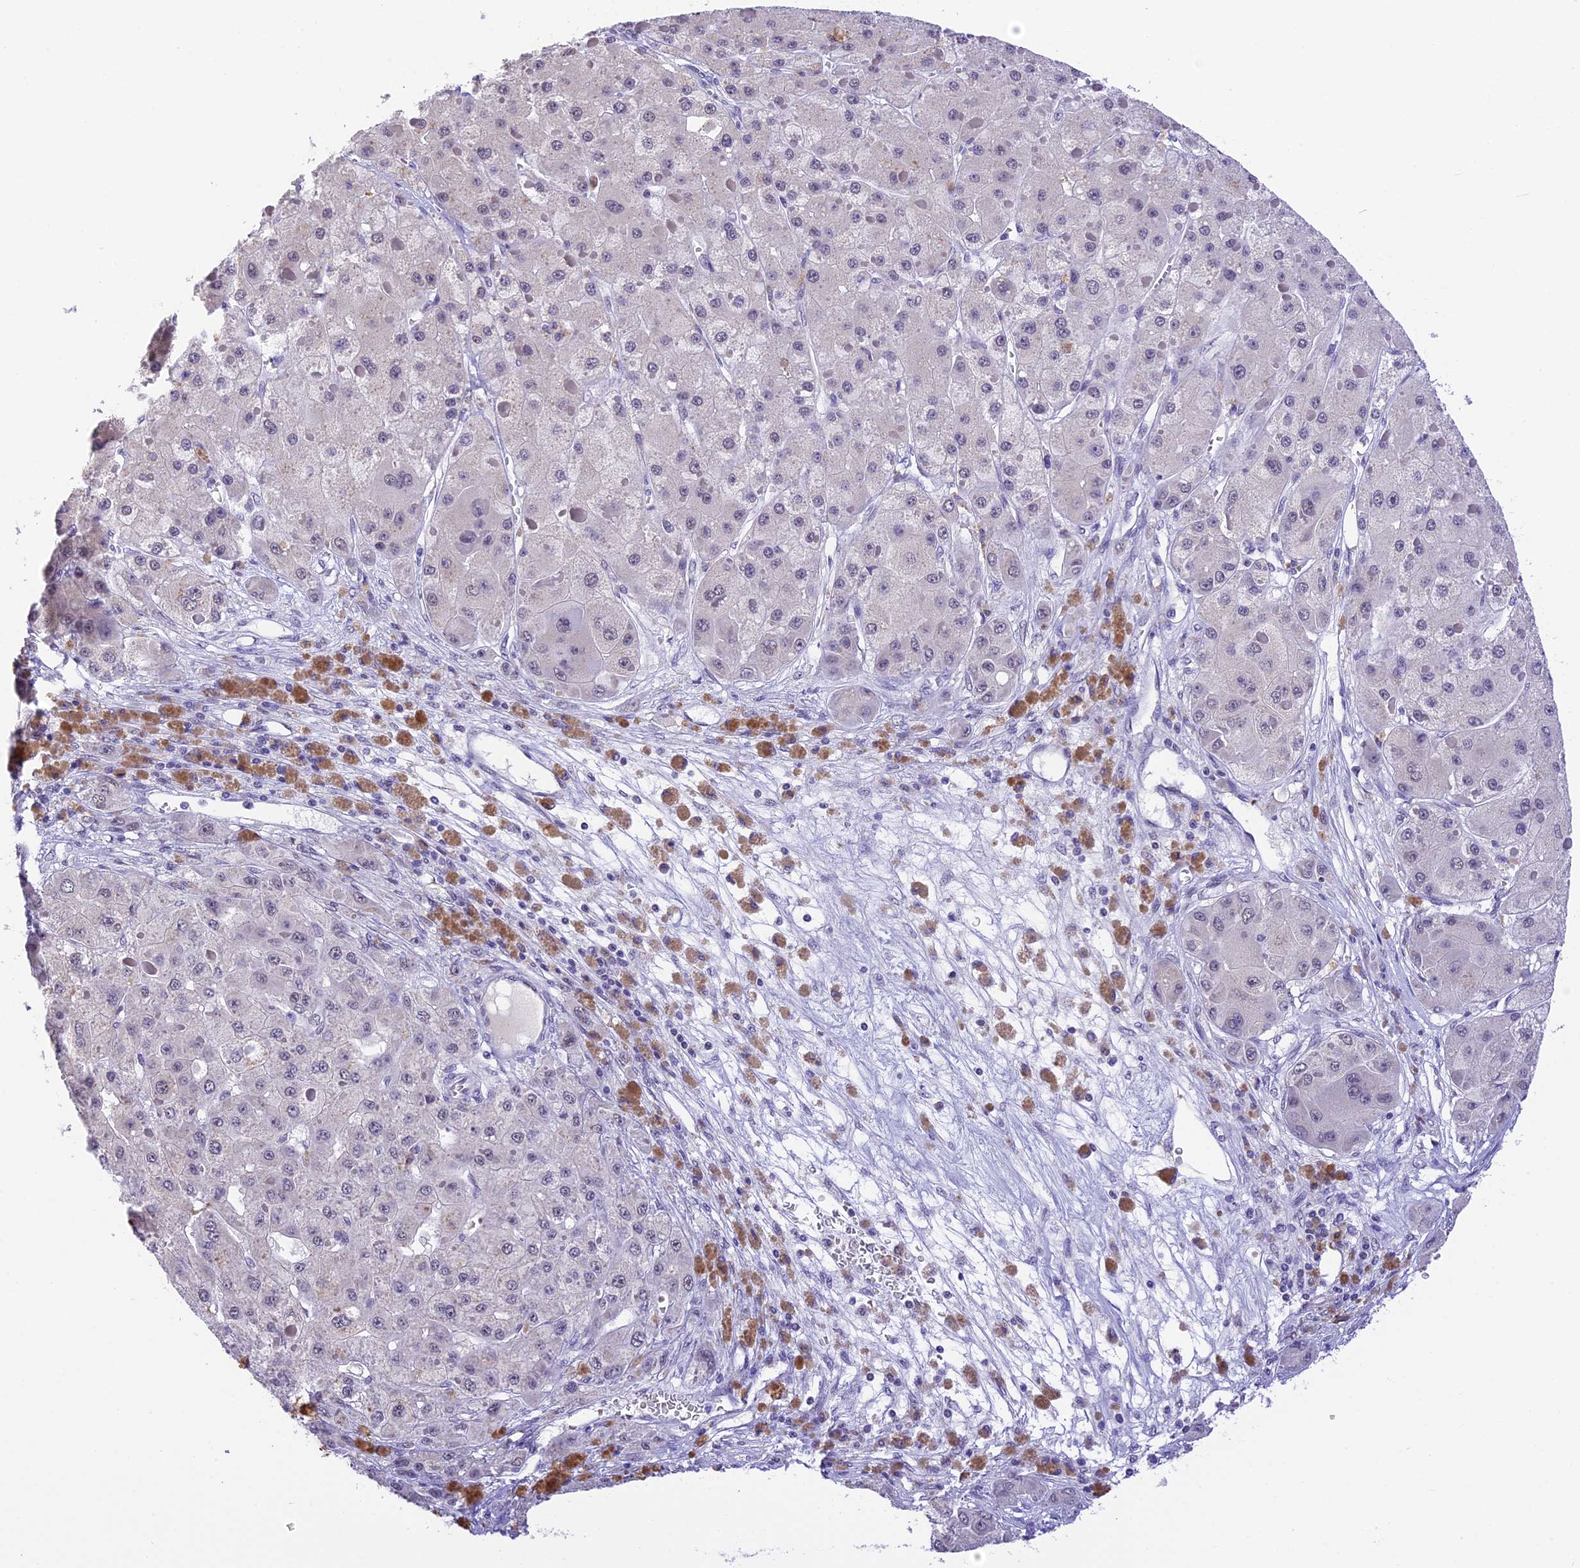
{"staining": {"intensity": "negative", "quantity": "none", "location": "none"}, "tissue": "liver cancer", "cell_type": "Tumor cells", "image_type": "cancer", "snomed": [{"axis": "morphology", "description": "Carcinoma, Hepatocellular, NOS"}, {"axis": "topography", "description": "Liver"}], "caption": "There is no significant positivity in tumor cells of hepatocellular carcinoma (liver). (DAB (3,3'-diaminobenzidine) immunohistochemistry, high magnification).", "gene": "AHSP", "patient": {"sex": "female", "age": 73}}